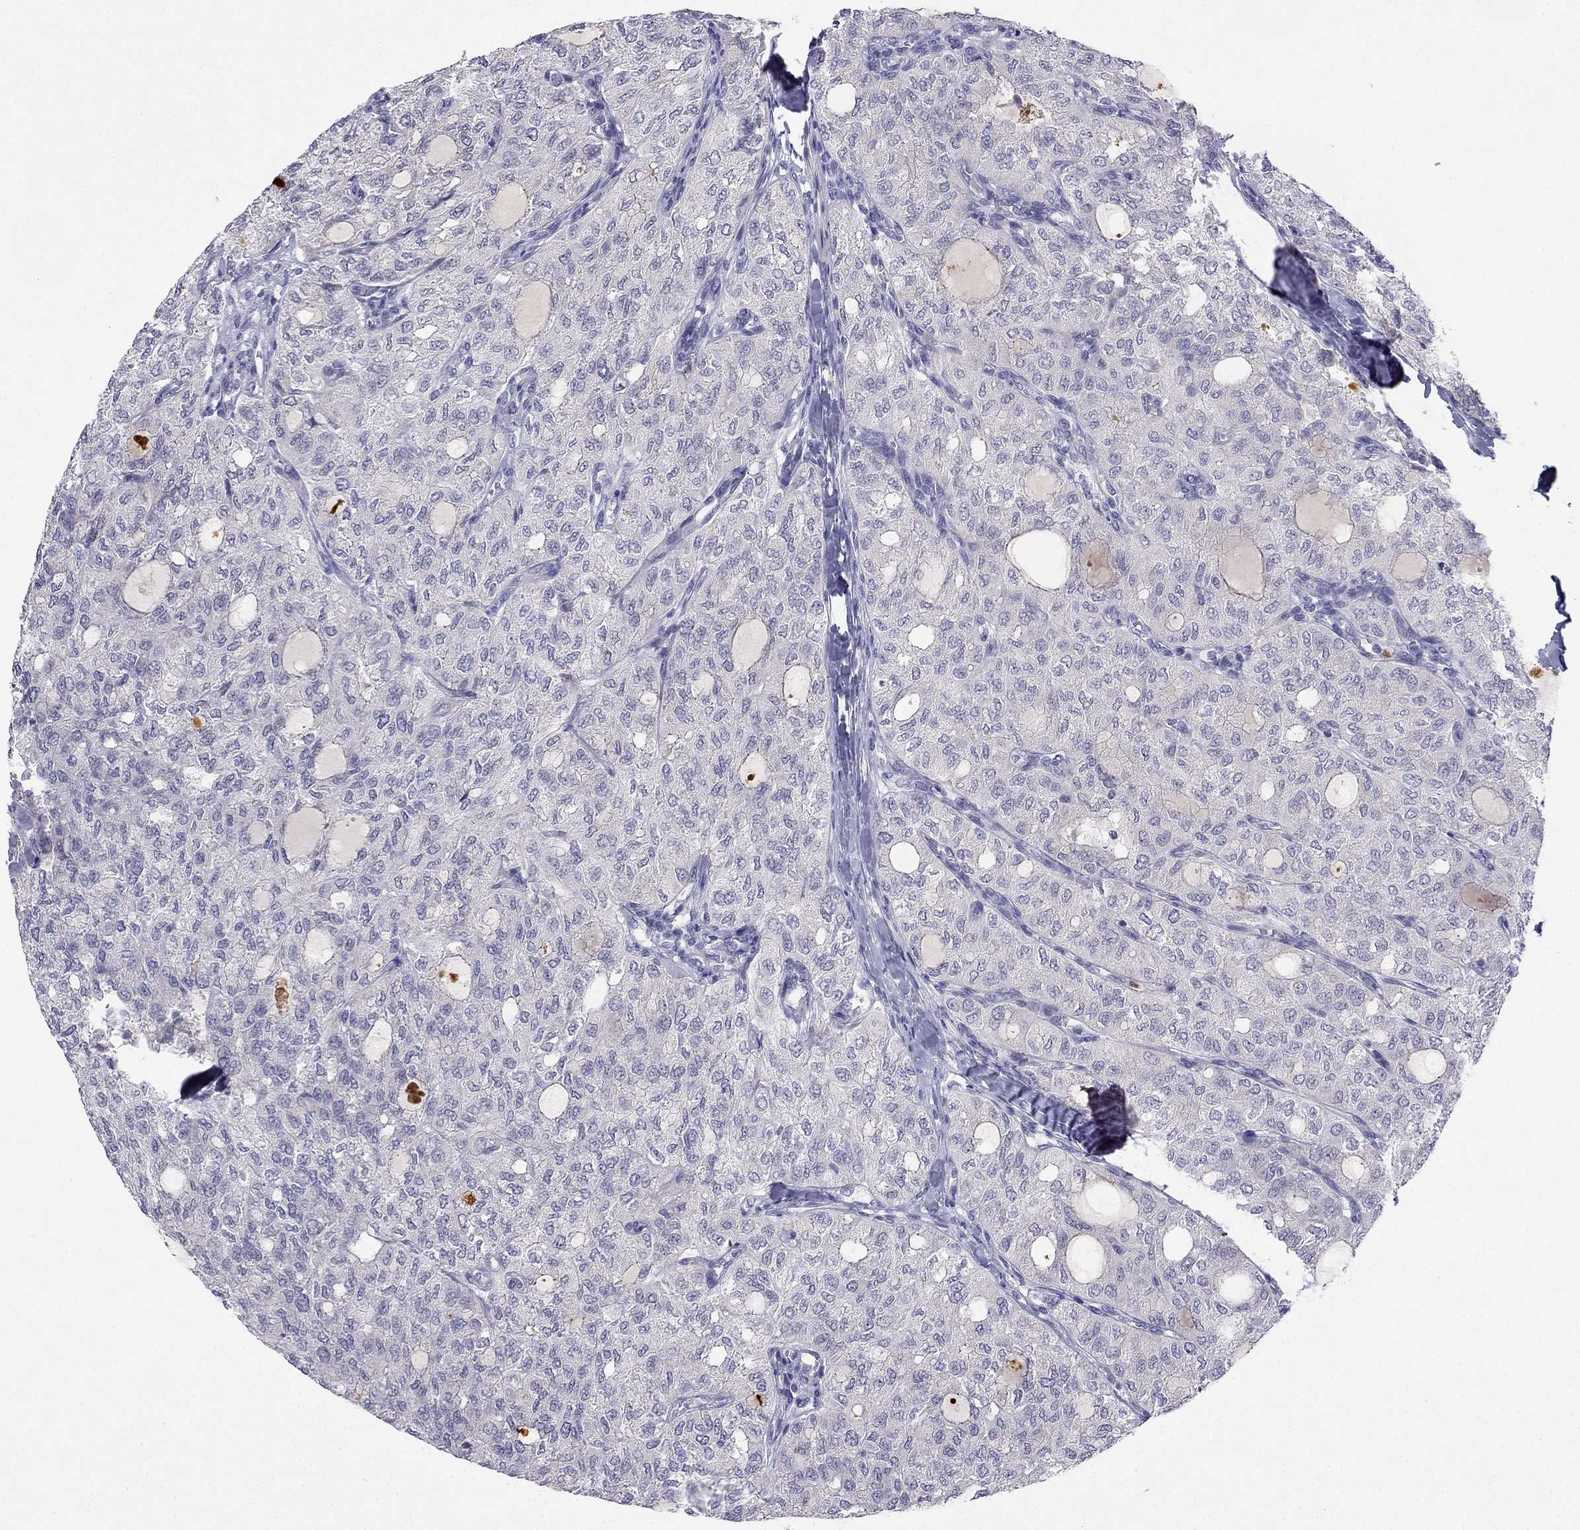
{"staining": {"intensity": "negative", "quantity": "none", "location": "none"}, "tissue": "thyroid cancer", "cell_type": "Tumor cells", "image_type": "cancer", "snomed": [{"axis": "morphology", "description": "Follicular adenoma carcinoma, NOS"}, {"axis": "topography", "description": "Thyroid gland"}], "caption": "The immunohistochemistry (IHC) photomicrograph has no significant expression in tumor cells of thyroid cancer (follicular adenoma carcinoma) tissue.", "gene": "C16orf89", "patient": {"sex": "male", "age": 75}}